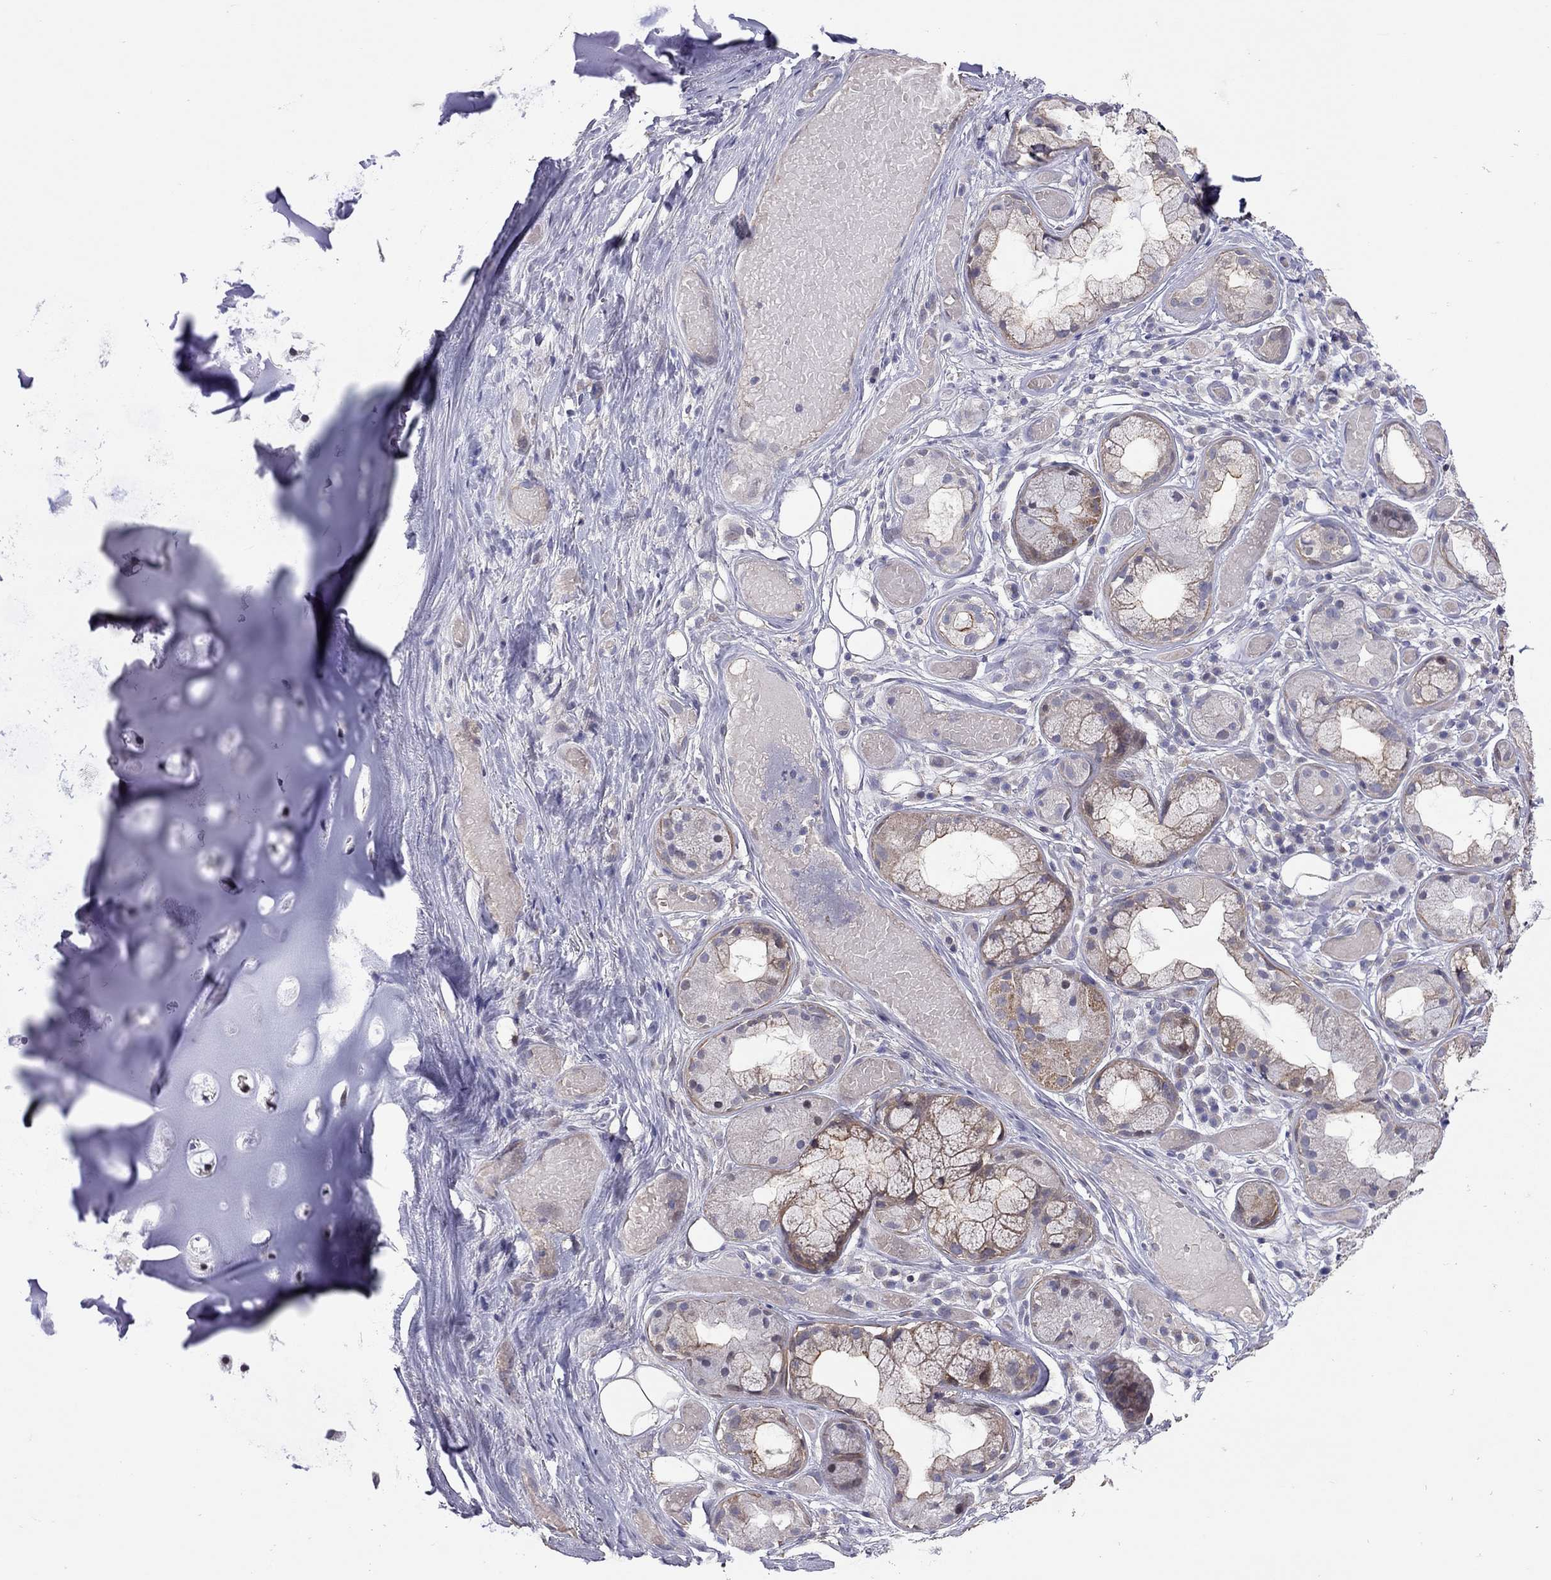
{"staining": {"intensity": "negative", "quantity": "none", "location": "none"}, "tissue": "adipose tissue", "cell_type": "Adipocytes", "image_type": "normal", "snomed": [{"axis": "morphology", "description": "Normal tissue, NOS"}, {"axis": "topography", "description": "Cartilage tissue"}], "caption": "IHC micrograph of benign adipose tissue stained for a protein (brown), which demonstrates no positivity in adipocytes. The staining was performed using DAB to visualize the protein expression in brown, while the nuclei were stained in blue with hematoxylin (Magnification: 20x).", "gene": "SYTL2", "patient": {"sex": "male", "age": 62}}